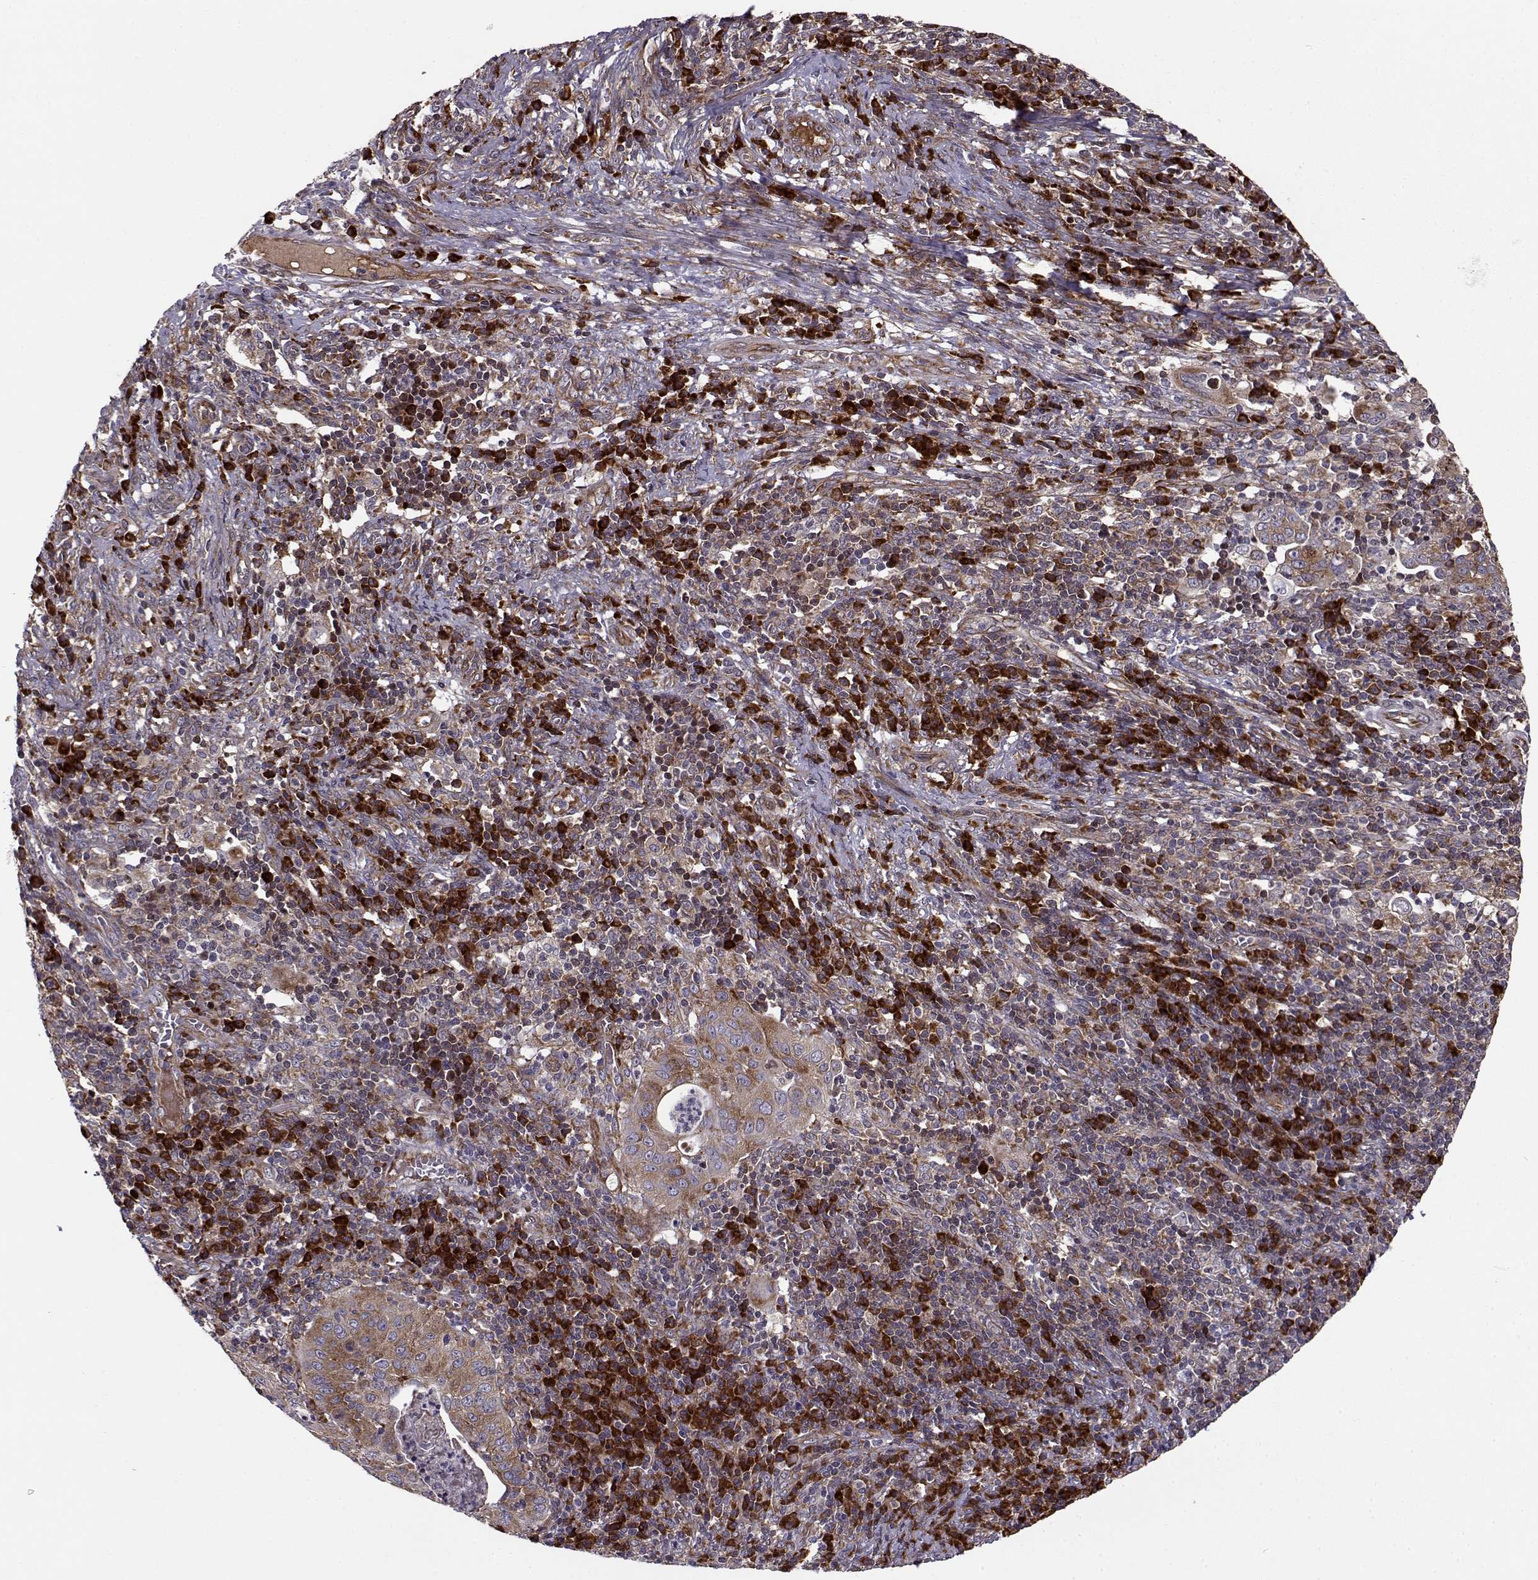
{"staining": {"intensity": "strong", "quantity": "25%-75%", "location": "cytoplasmic/membranous"}, "tissue": "cervical cancer", "cell_type": "Tumor cells", "image_type": "cancer", "snomed": [{"axis": "morphology", "description": "Squamous cell carcinoma, NOS"}, {"axis": "topography", "description": "Cervix"}], "caption": "IHC photomicrograph of cervical cancer (squamous cell carcinoma) stained for a protein (brown), which exhibits high levels of strong cytoplasmic/membranous staining in about 25%-75% of tumor cells.", "gene": "RPL31", "patient": {"sex": "female", "age": 39}}